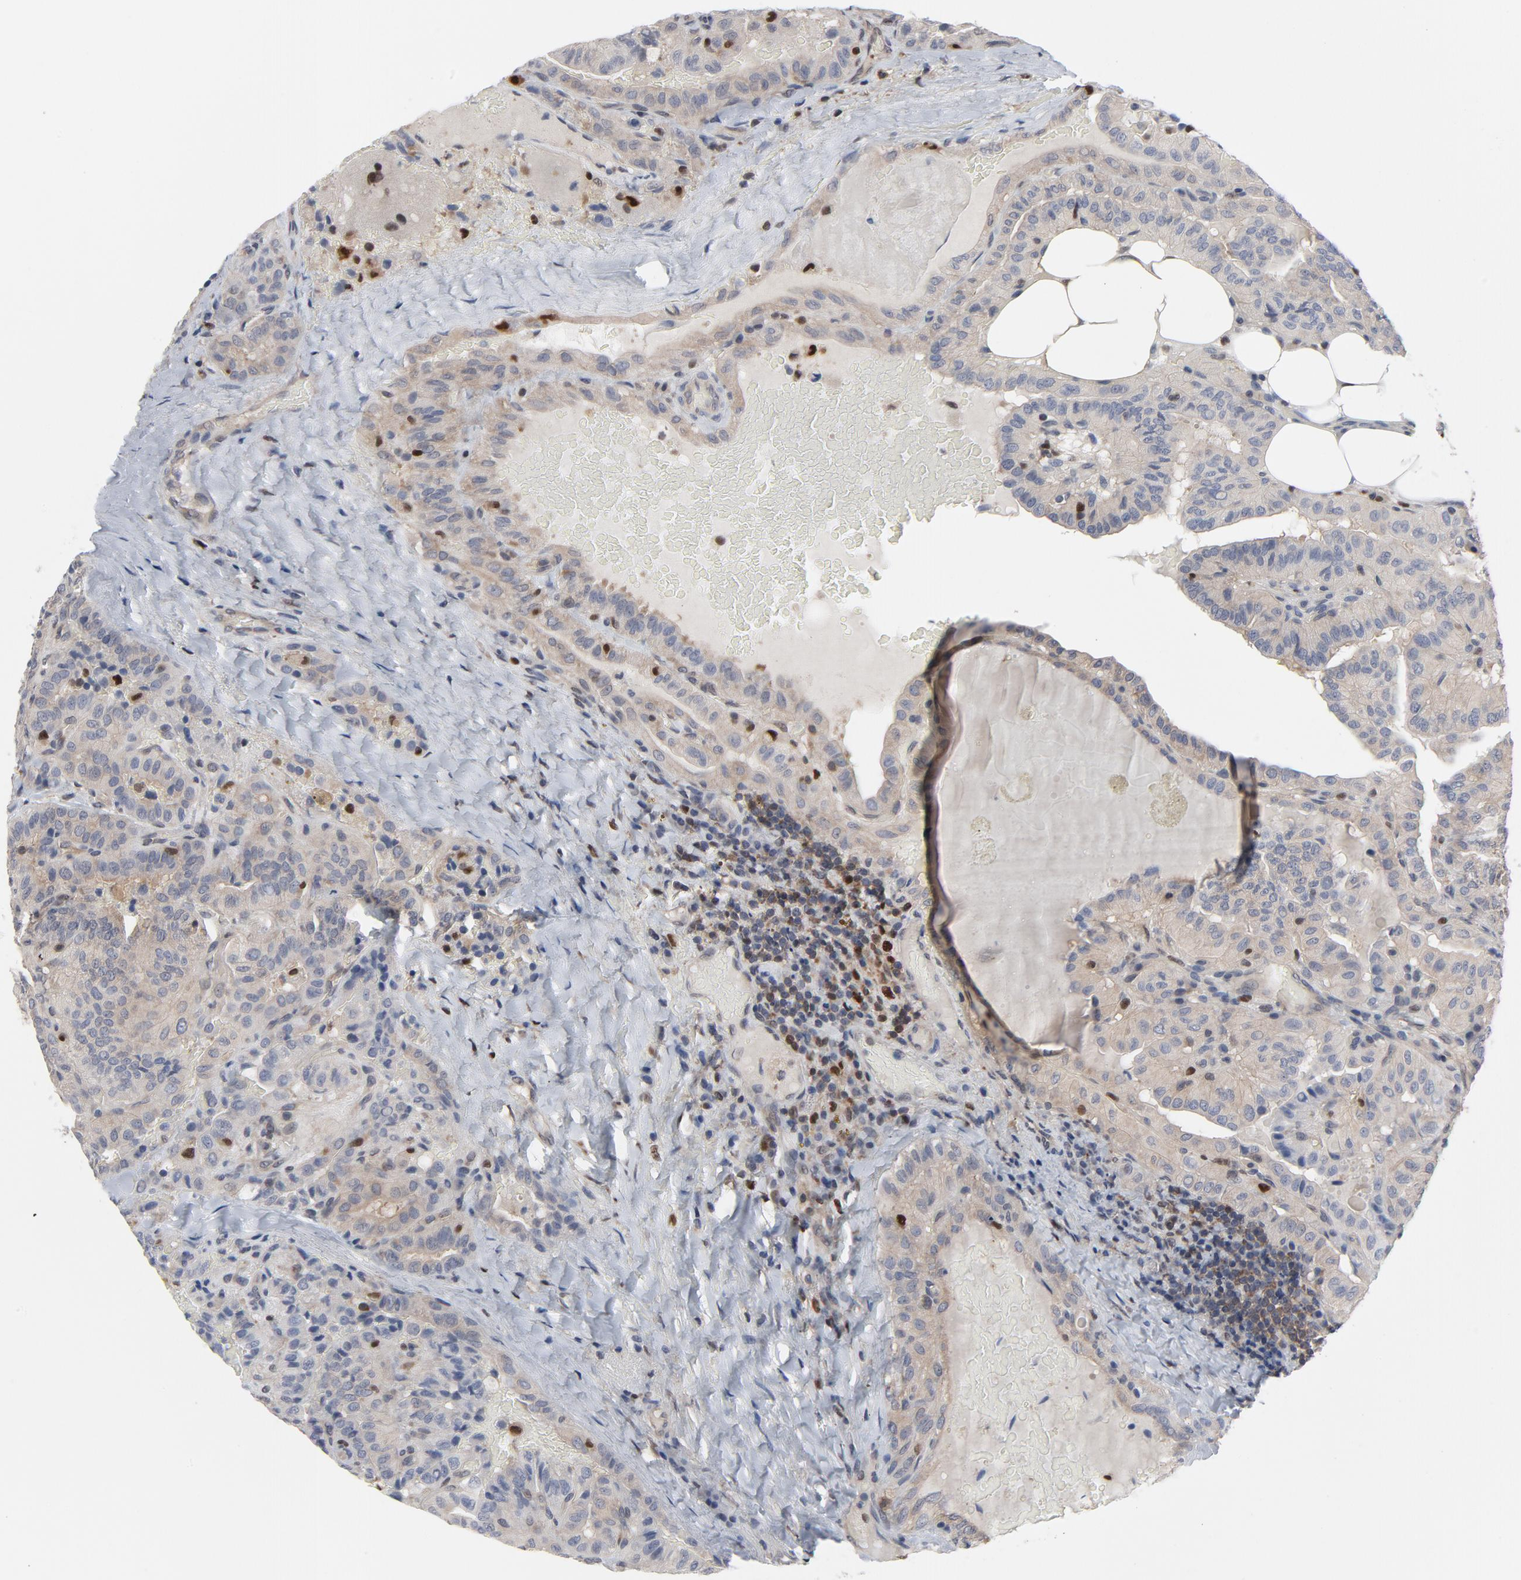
{"staining": {"intensity": "weak", "quantity": "25%-75%", "location": "cytoplasmic/membranous"}, "tissue": "thyroid cancer", "cell_type": "Tumor cells", "image_type": "cancer", "snomed": [{"axis": "morphology", "description": "Papillary adenocarcinoma, NOS"}, {"axis": "topography", "description": "Thyroid gland"}], "caption": "Weak cytoplasmic/membranous staining for a protein is present in approximately 25%-75% of tumor cells of thyroid papillary adenocarcinoma using IHC.", "gene": "NFKB1", "patient": {"sex": "male", "age": 77}}